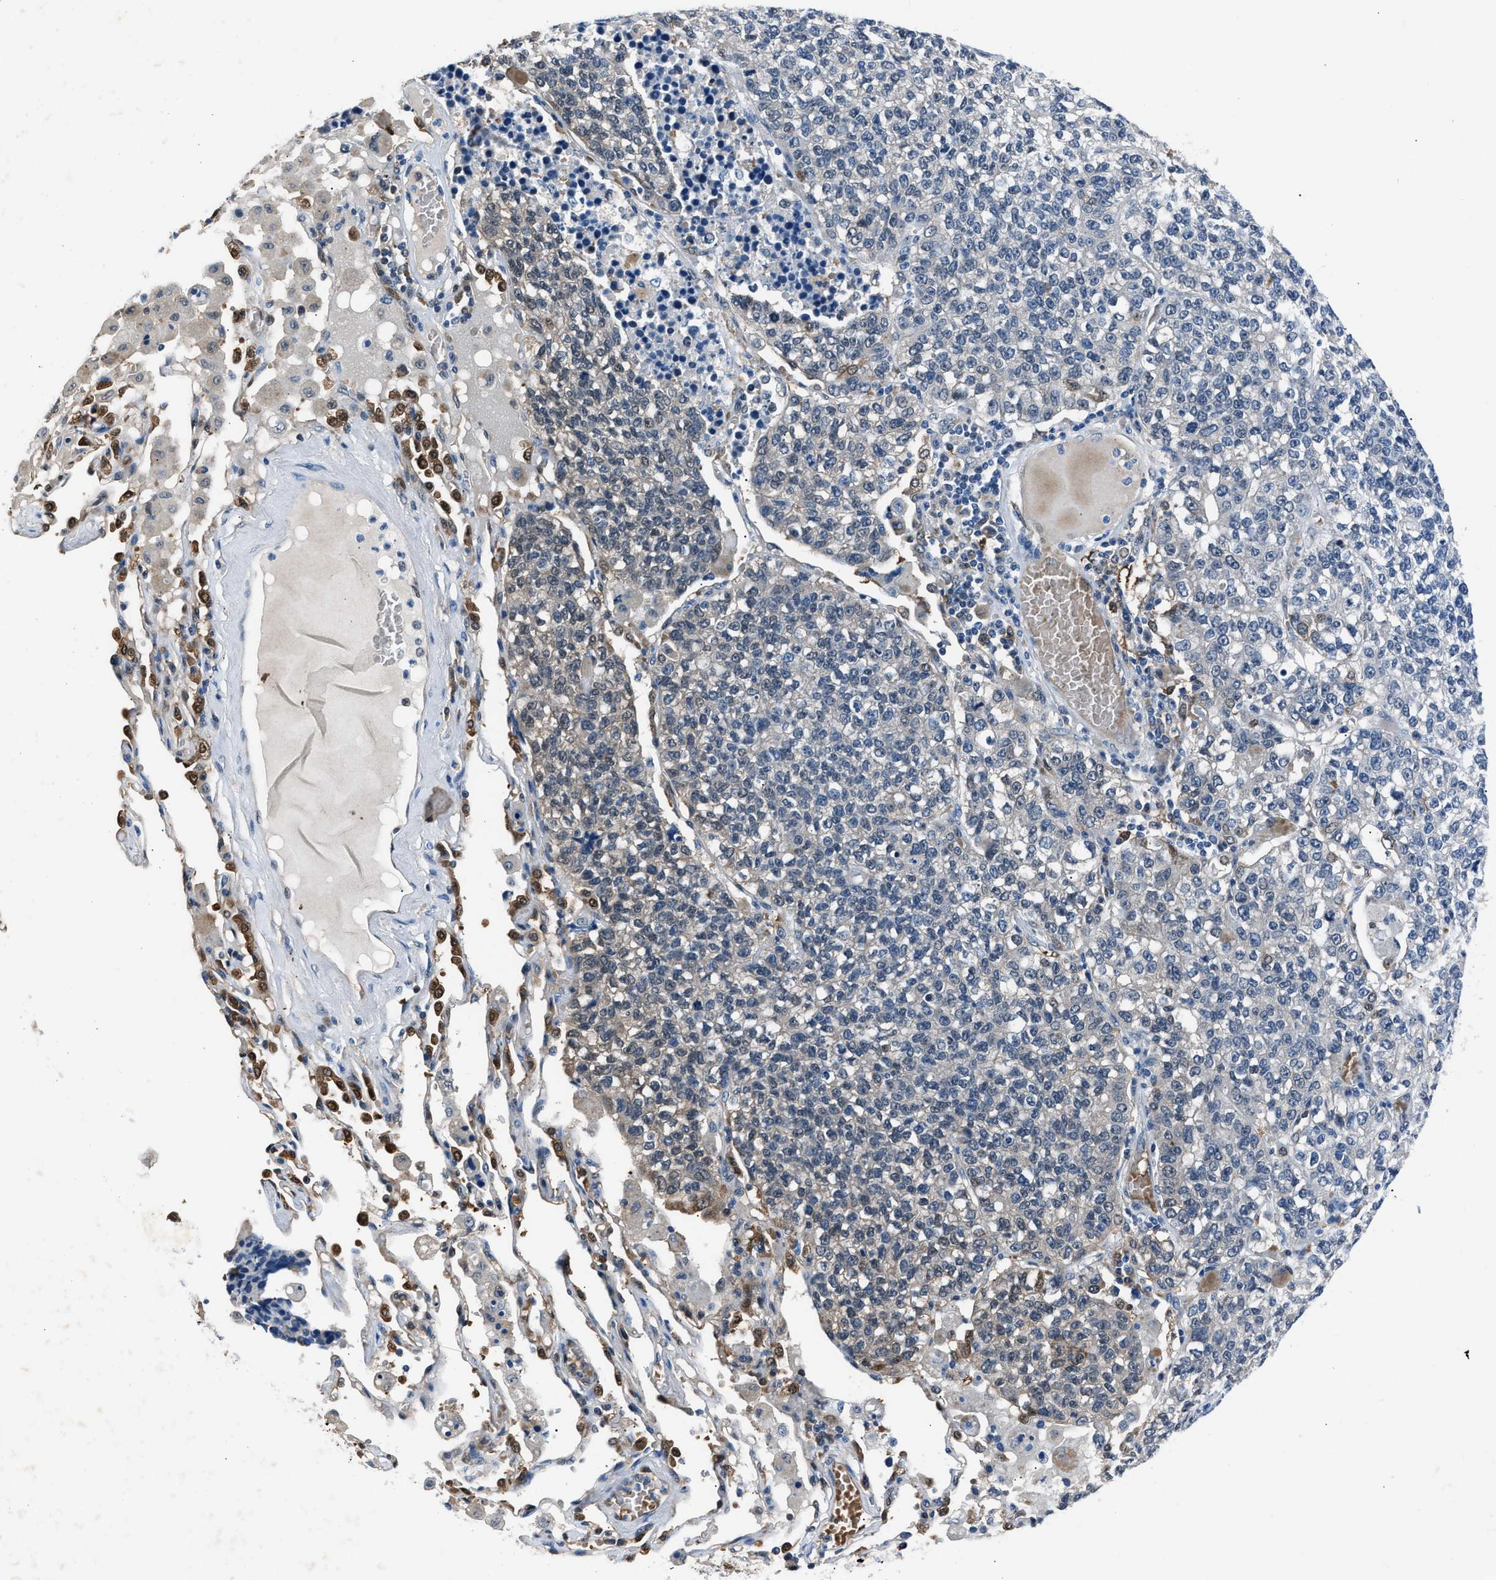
{"staining": {"intensity": "negative", "quantity": "none", "location": "none"}, "tissue": "lung cancer", "cell_type": "Tumor cells", "image_type": "cancer", "snomed": [{"axis": "morphology", "description": "Adenocarcinoma, NOS"}, {"axis": "topography", "description": "Lung"}], "caption": "Immunohistochemical staining of human lung cancer displays no significant positivity in tumor cells. (DAB (3,3'-diaminobenzidine) immunohistochemistry with hematoxylin counter stain).", "gene": "PPA1", "patient": {"sex": "male", "age": 49}}